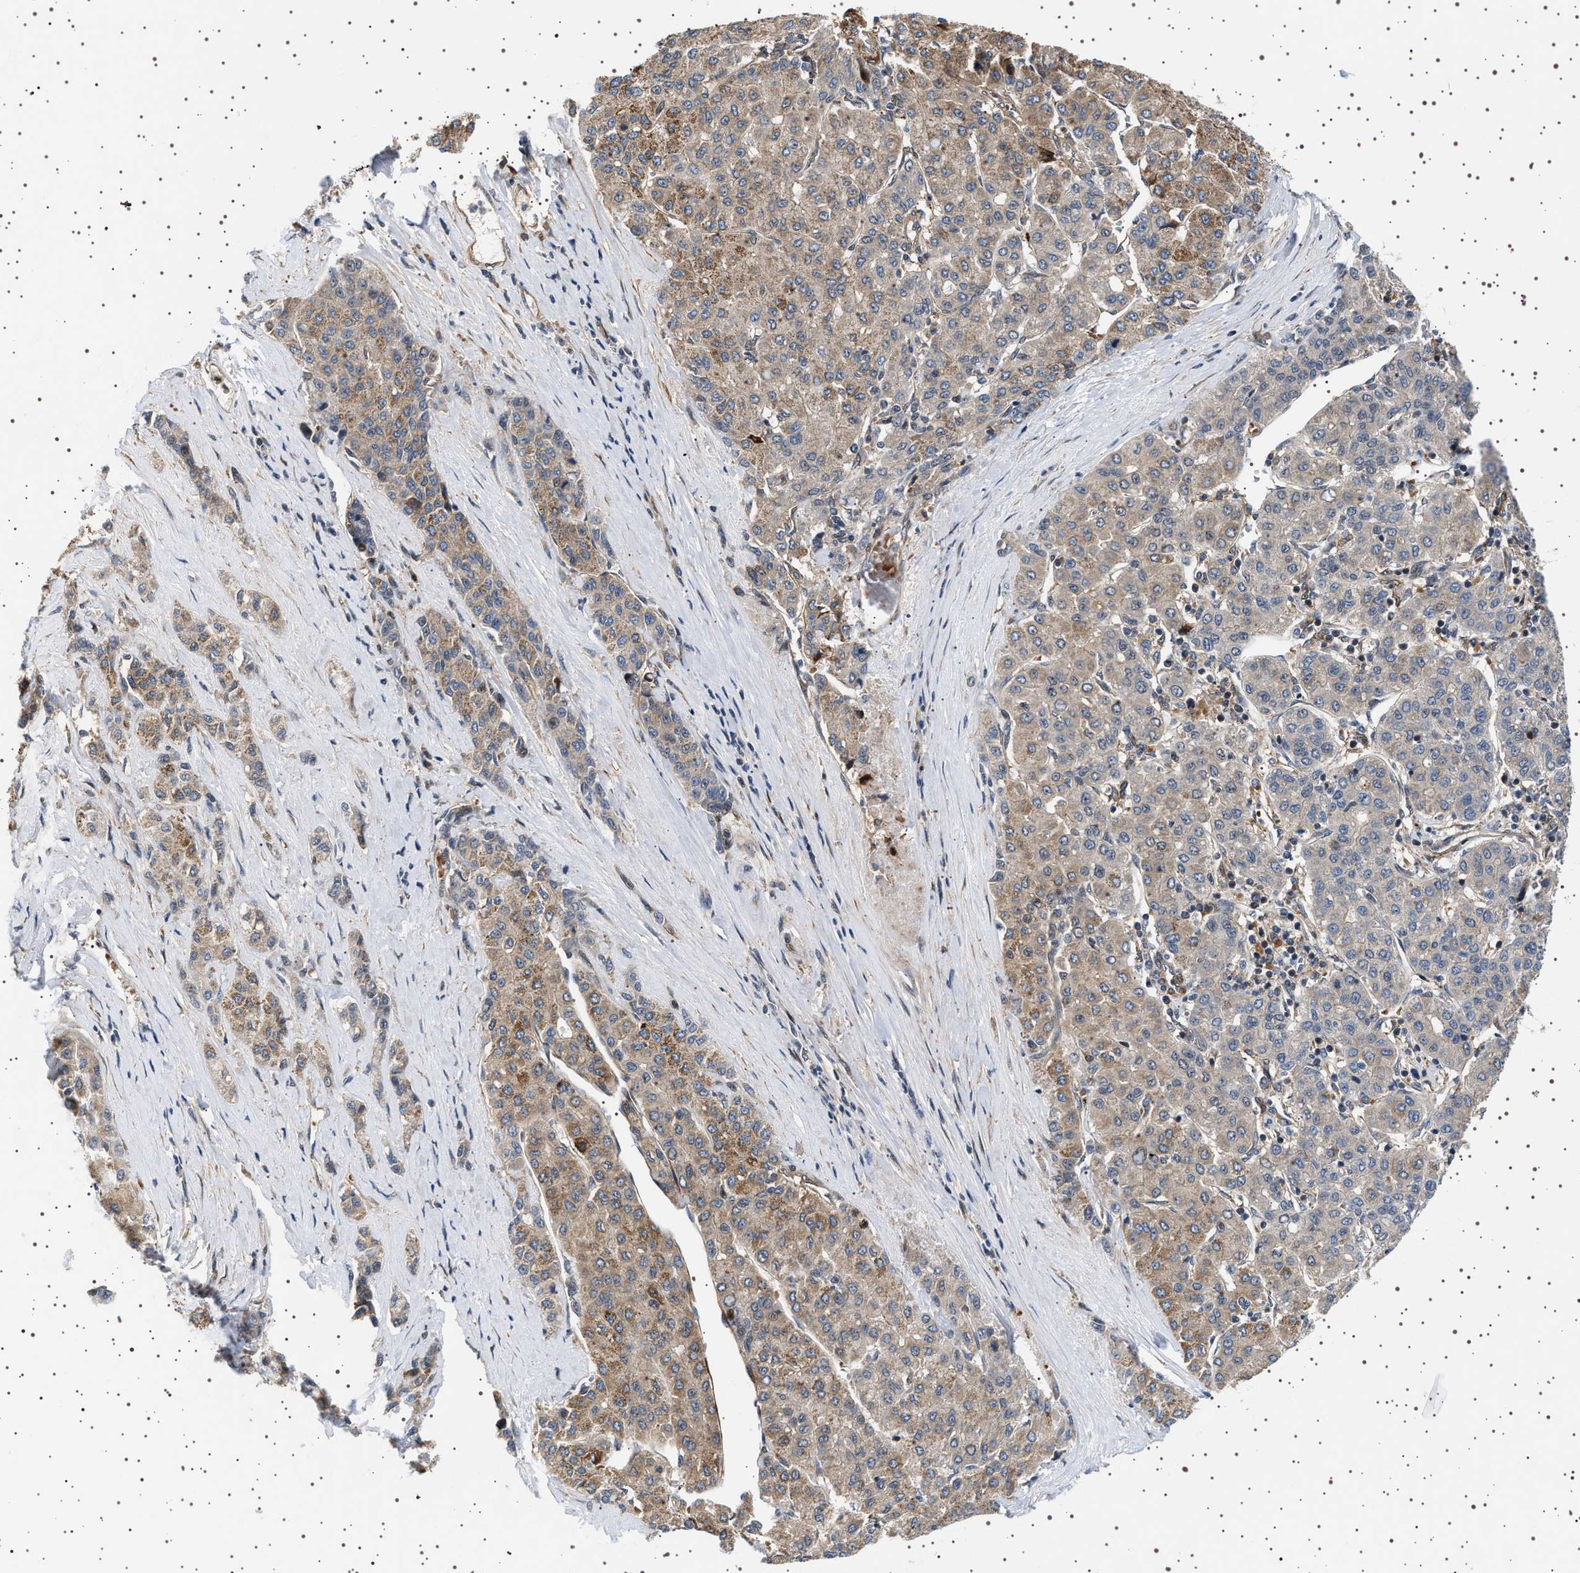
{"staining": {"intensity": "moderate", "quantity": ">75%", "location": "cytoplasmic/membranous"}, "tissue": "liver cancer", "cell_type": "Tumor cells", "image_type": "cancer", "snomed": [{"axis": "morphology", "description": "Carcinoma, Hepatocellular, NOS"}, {"axis": "topography", "description": "Liver"}], "caption": "About >75% of tumor cells in human liver hepatocellular carcinoma exhibit moderate cytoplasmic/membranous protein staining as visualized by brown immunohistochemical staining.", "gene": "BAG3", "patient": {"sex": "male", "age": 65}}